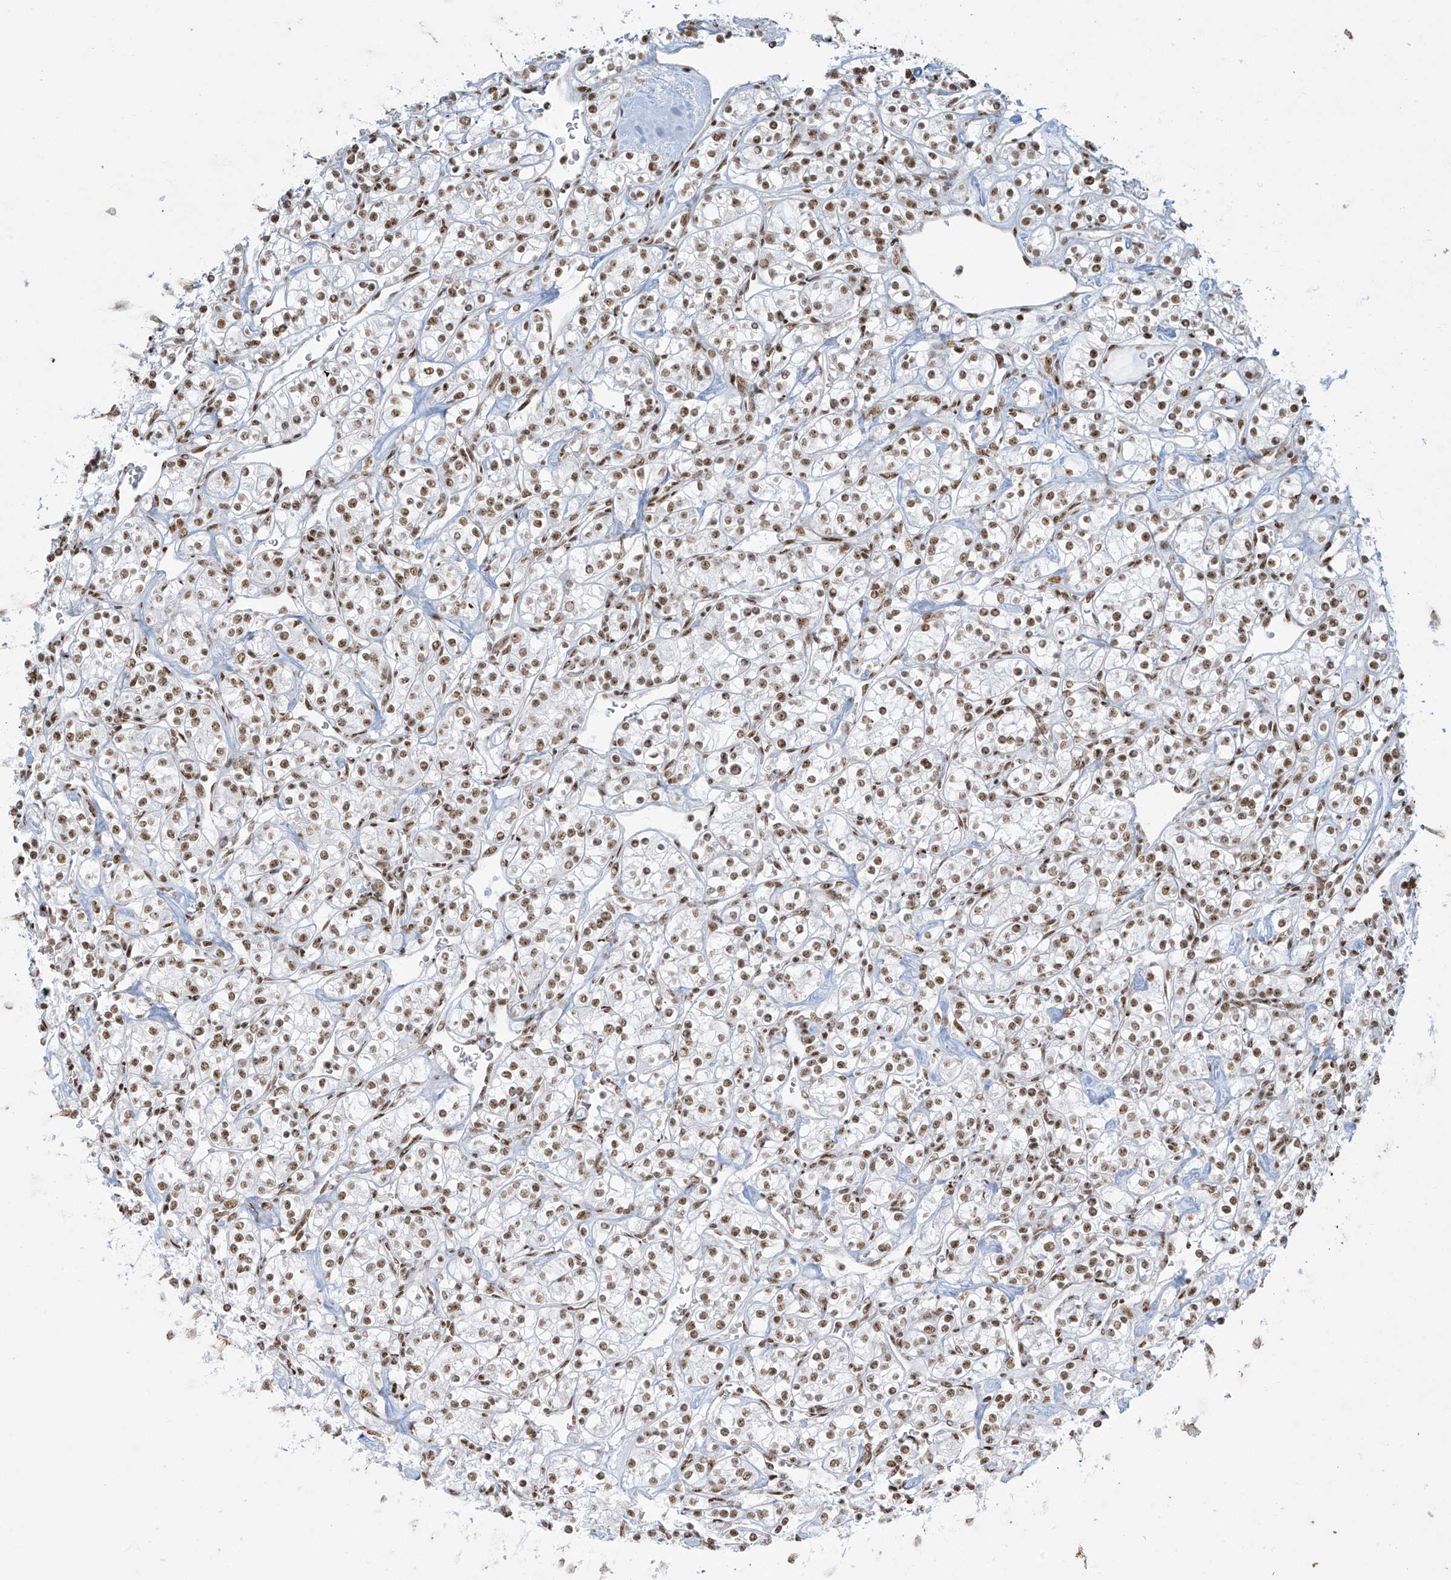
{"staining": {"intensity": "moderate", "quantity": ">75%", "location": "nuclear"}, "tissue": "renal cancer", "cell_type": "Tumor cells", "image_type": "cancer", "snomed": [{"axis": "morphology", "description": "Adenocarcinoma, NOS"}, {"axis": "topography", "description": "Kidney"}], "caption": "Tumor cells display medium levels of moderate nuclear staining in approximately >75% of cells in human renal adenocarcinoma.", "gene": "MS4A6A", "patient": {"sex": "male", "age": 77}}